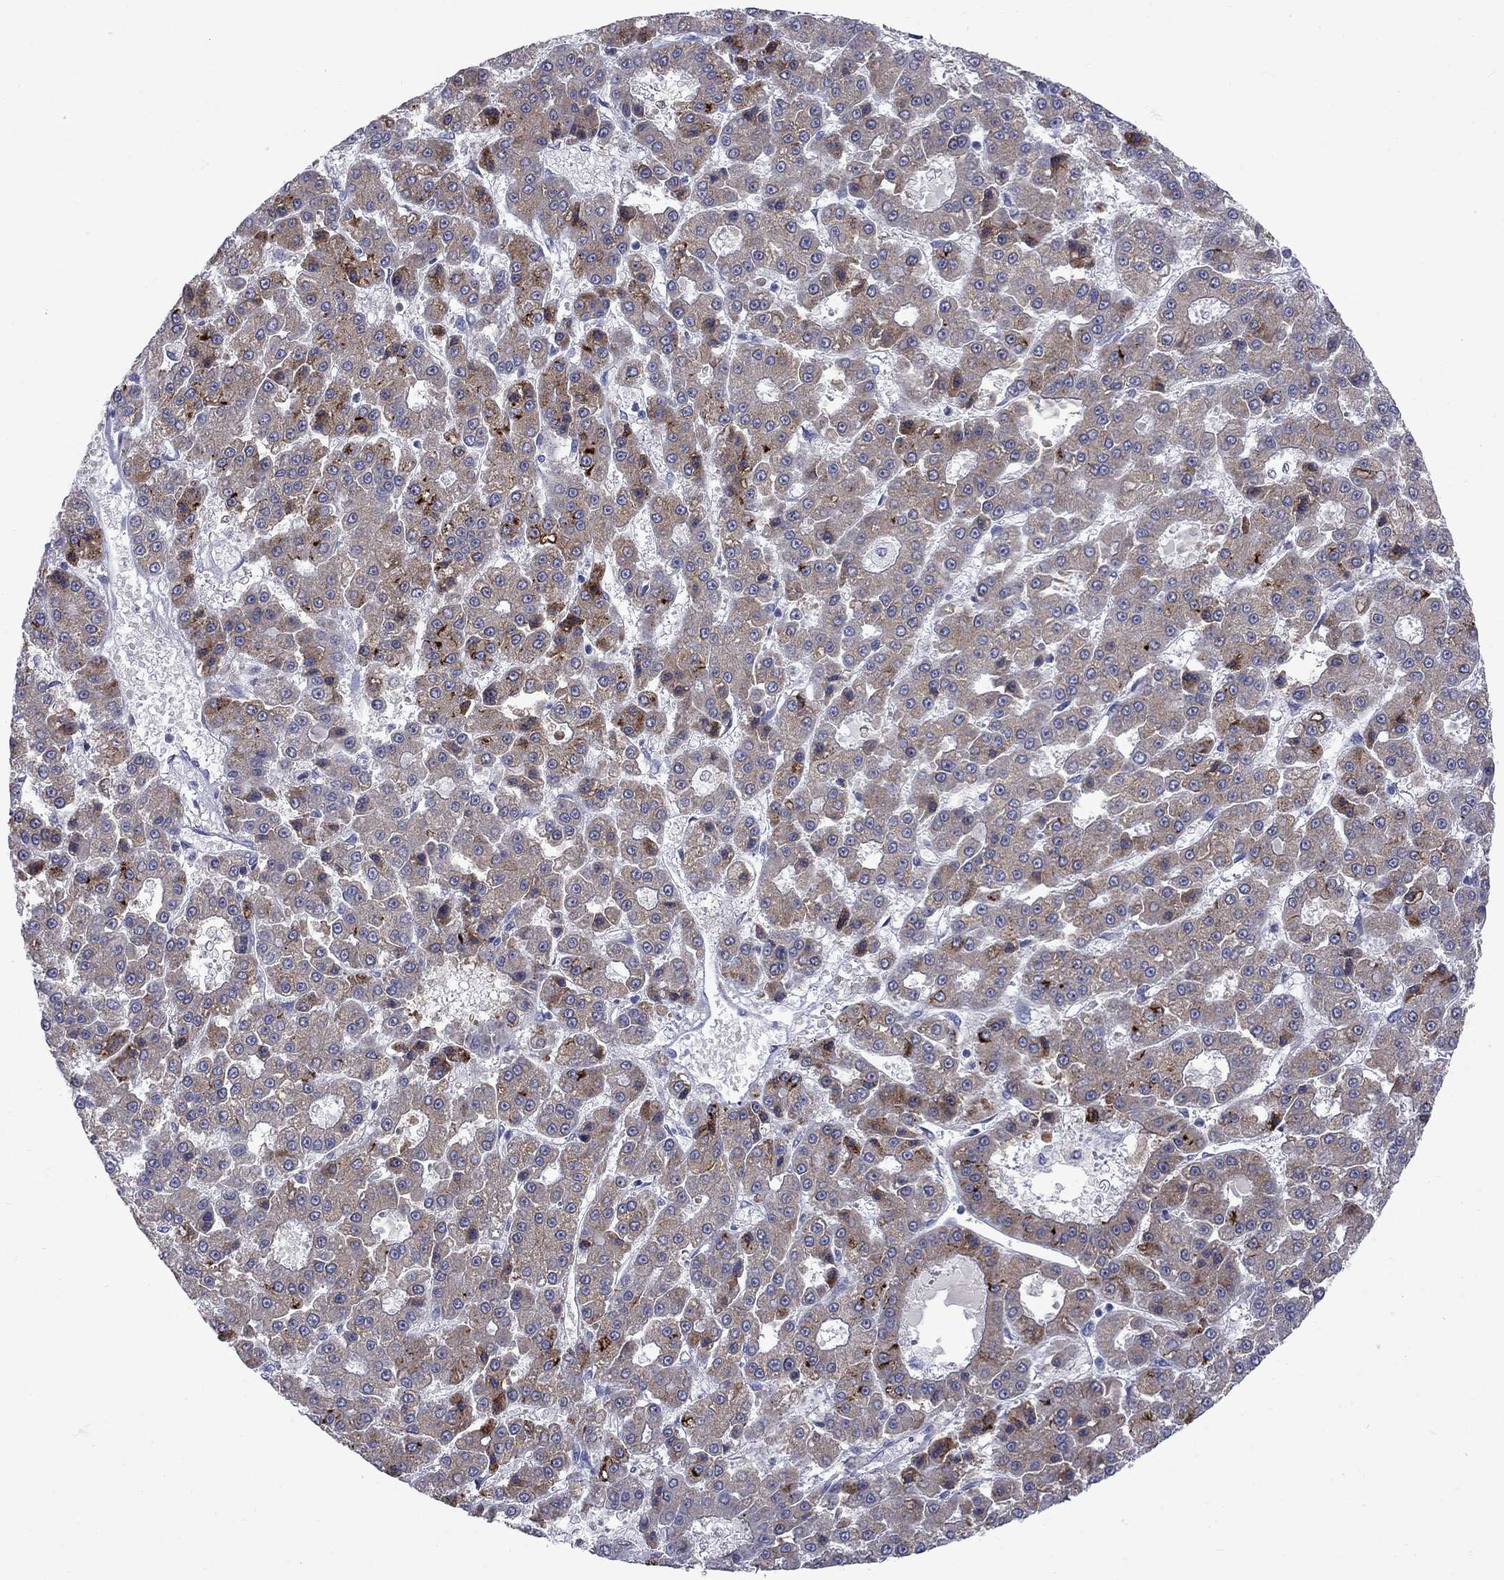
{"staining": {"intensity": "strong", "quantity": "<25%", "location": "cytoplasmic/membranous"}, "tissue": "liver cancer", "cell_type": "Tumor cells", "image_type": "cancer", "snomed": [{"axis": "morphology", "description": "Carcinoma, Hepatocellular, NOS"}, {"axis": "topography", "description": "Liver"}], "caption": "High-magnification brightfield microscopy of liver cancer (hepatocellular carcinoma) stained with DAB (3,3'-diaminobenzidine) (brown) and counterstained with hematoxylin (blue). tumor cells exhibit strong cytoplasmic/membranous positivity is appreciated in approximately<25% of cells.", "gene": "ASNS", "patient": {"sex": "male", "age": 70}}